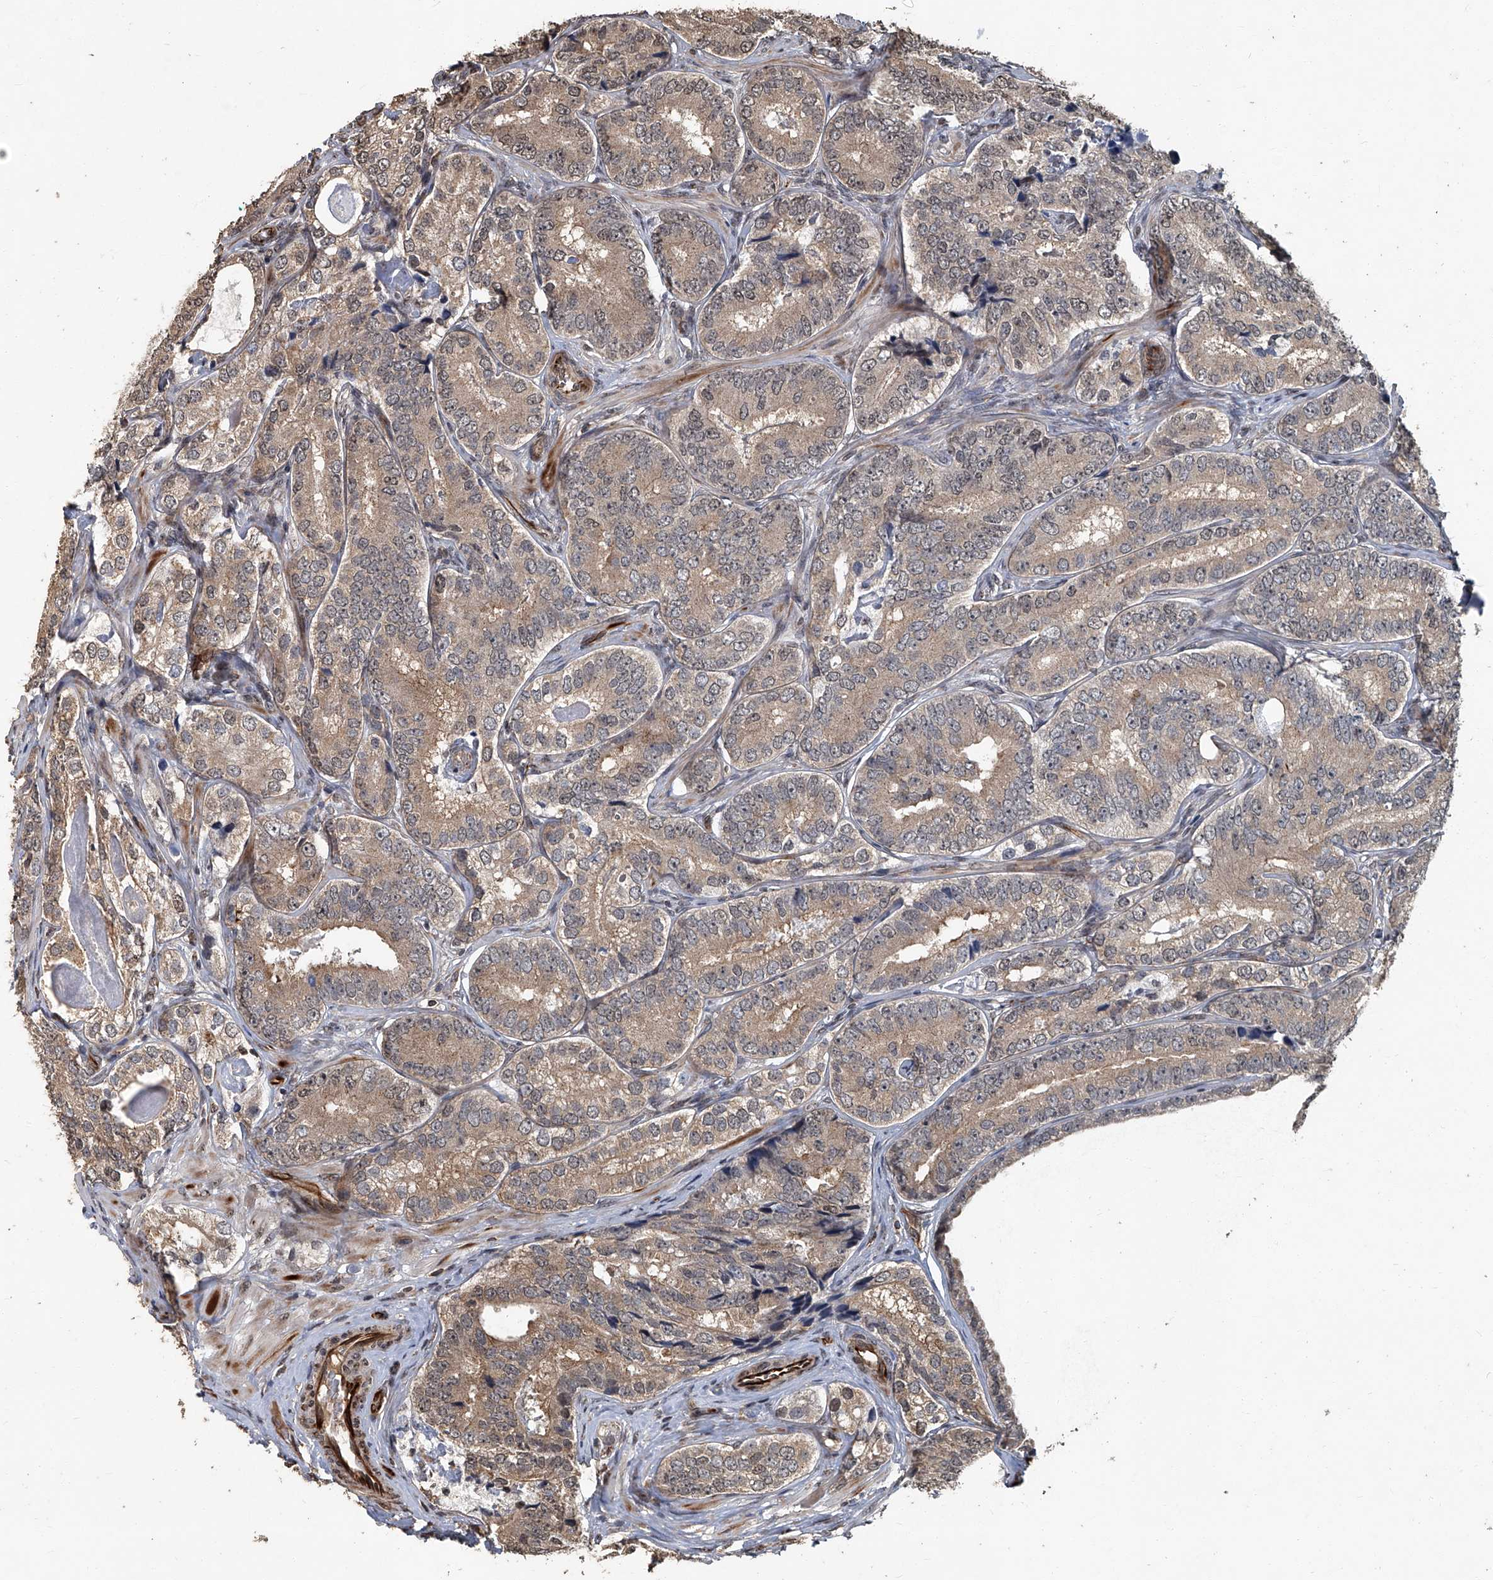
{"staining": {"intensity": "moderate", "quantity": ">75%", "location": "cytoplasmic/membranous"}, "tissue": "prostate cancer", "cell_type": "Tumor cells", "image_type": "cancer", "snomed": [{"axis": "morphology", "description": "Adenocarcinoma, High grade"}, {"axis": "topography", "description": "Prostate"}], "caption": "This photomicrograph shows IHC staining of human prostate cancer, with medium moderate cytoplasmic/membranous positivity in about >75% of tumor cells.", "gene": "GPR132", "patient": {"sex": "male", "age": 56}}